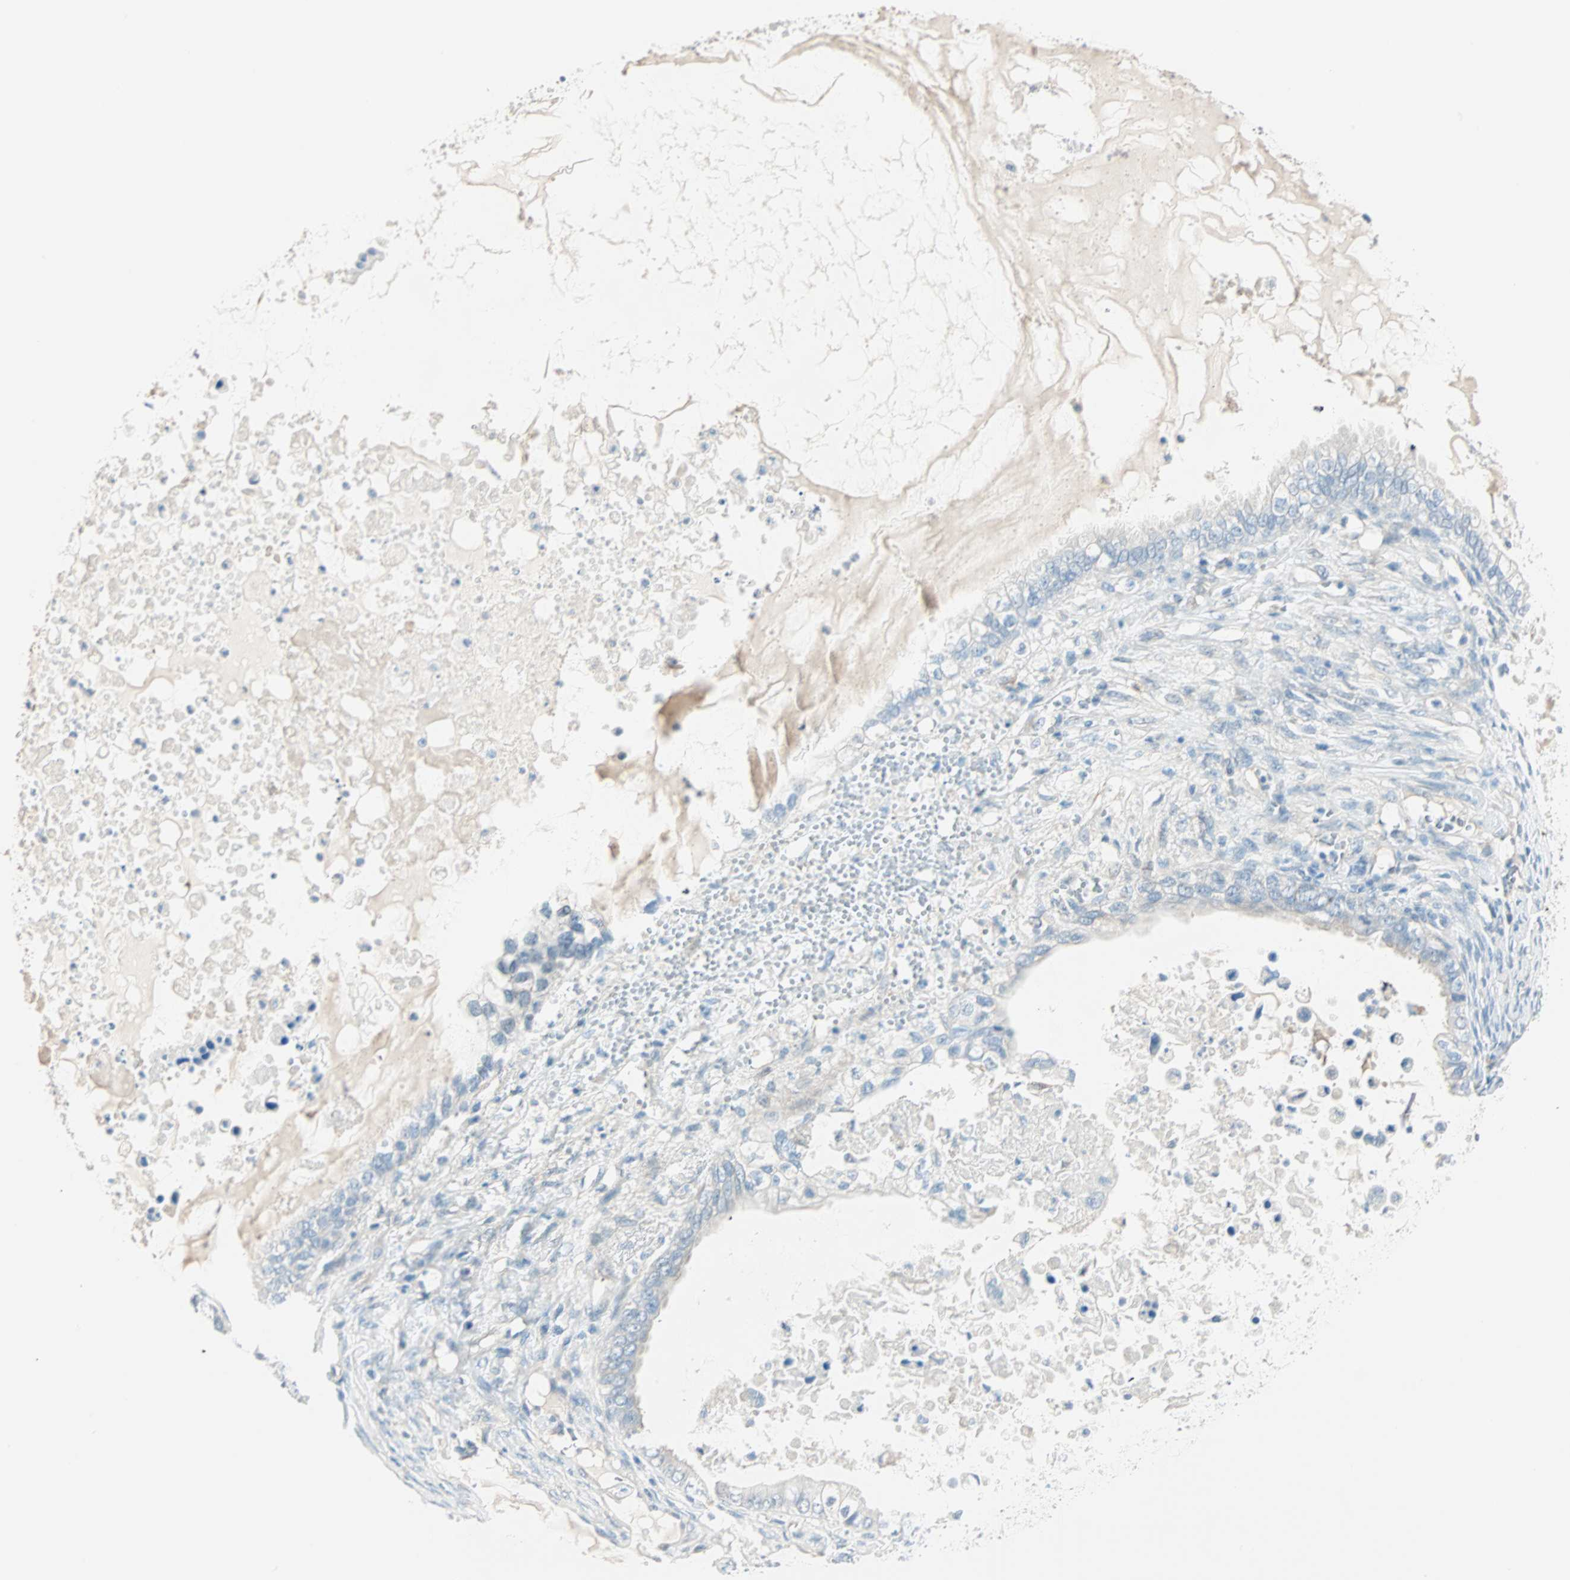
{"staining": {"intensity": "negative", "quantity": "none", "location": "none"}, "tissue": "ovarian cancer", "cell_type": "Tumor cells", "image_type": "cancer", "snomed": [{"axis": "morphology", "description": "Cystadenocarcinoma, mucinous, NOS"}, {"axis": "topography", "description": "Ovary"}], "caption": "Tumor cells show no significant protein staining in ovarian cancer. The staining was performed using DAB (3,3'-diaminobenzidine) to visualize the protein expression in brown, while the nuclei were stained in blue with hematoxylin (Magnification: 20x).", "gene": "ATF6", "patient": {"sex": "female", "age": 80}}